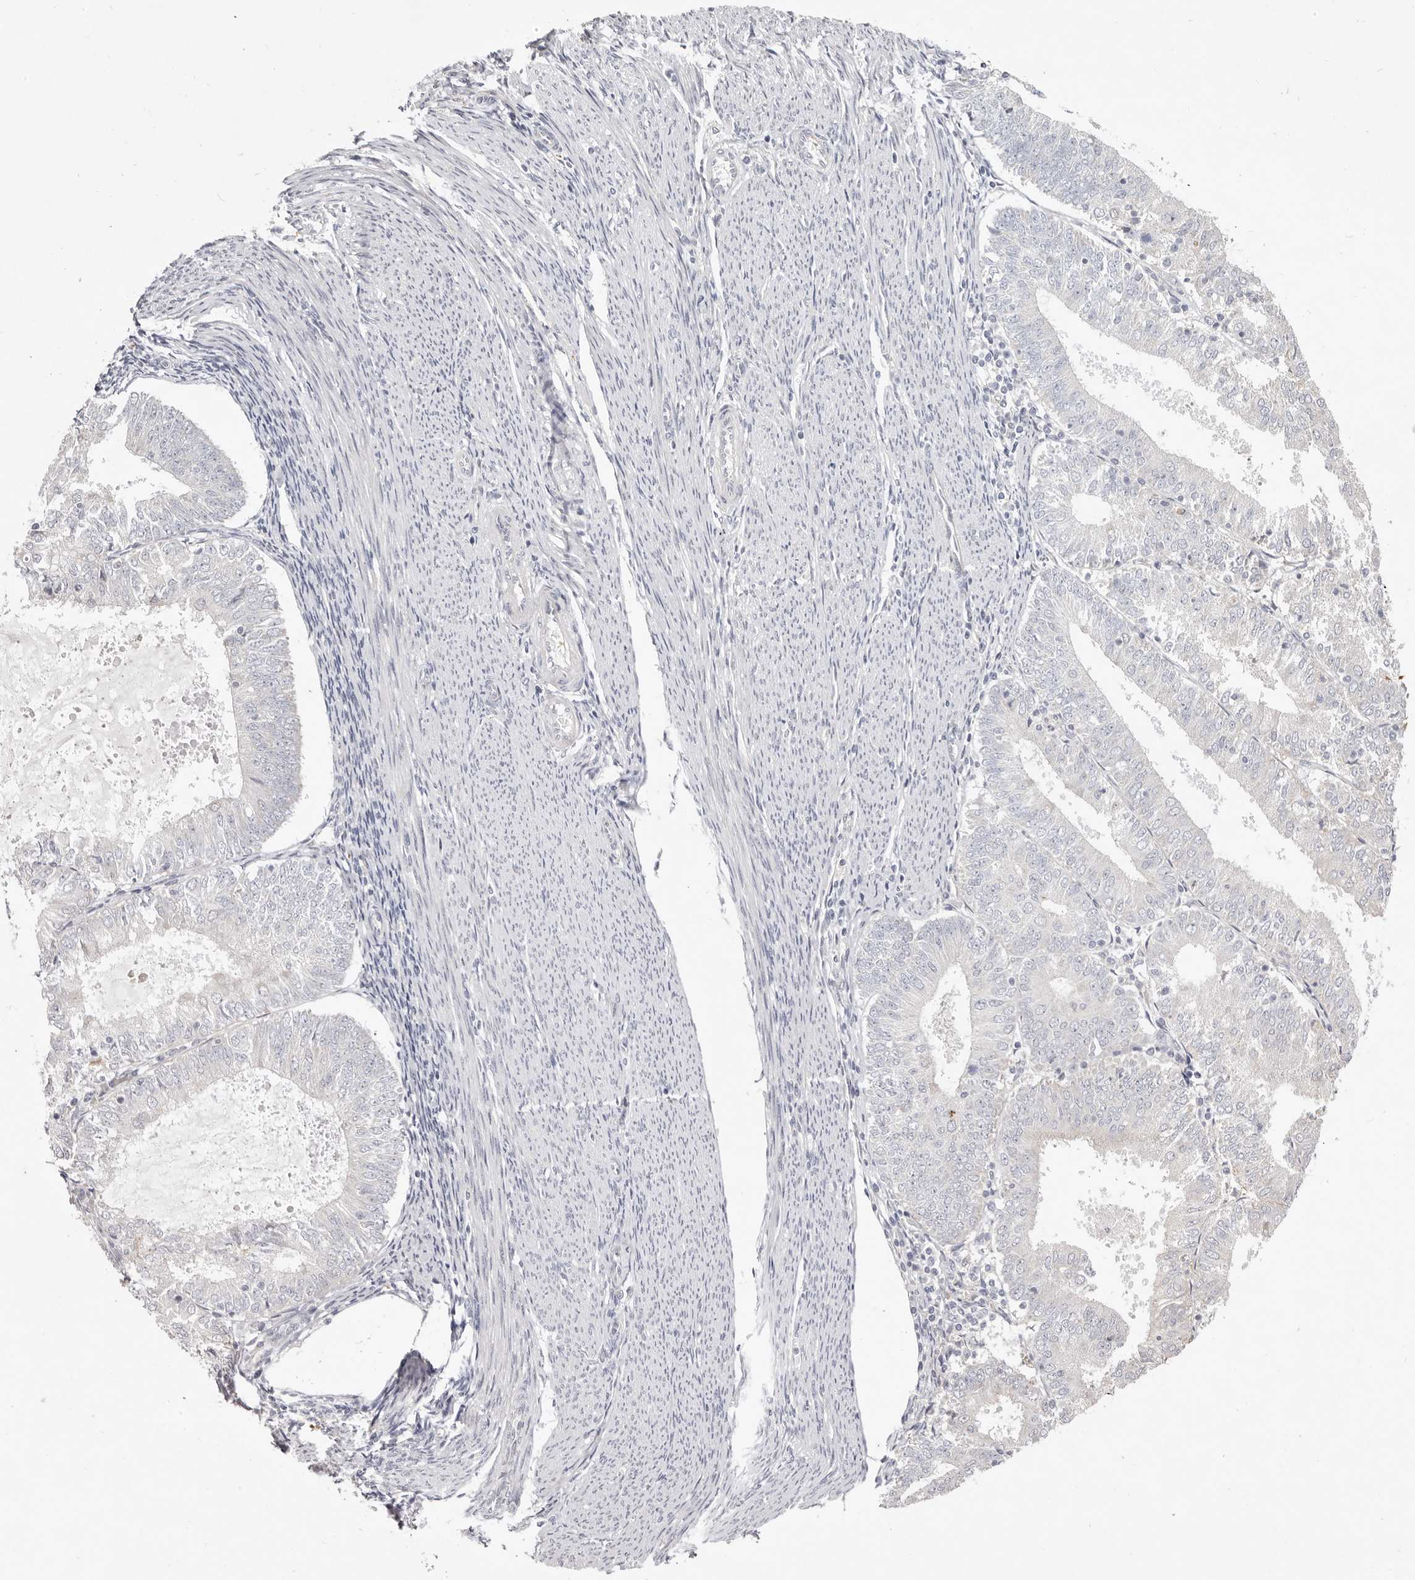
{"staining": {"intensity": "negative", "quantity": "none", "location": "none"}, "tissue": "endometrial cancer", "cell_type": "Tumor cells", "image_type": "cancer", "snomed": [{"axis": "morphology", "description": "Adenocarcinoma, NOS"}, {"axis": "topography", "description": "Endometrium"}], "caption": "Immunohistochemical staining of human endometrial adenocarcinoma shows no significant expression in tumor cells.", "gene": "GARNL3", "patient": {"sex": "female", "age": 57}}